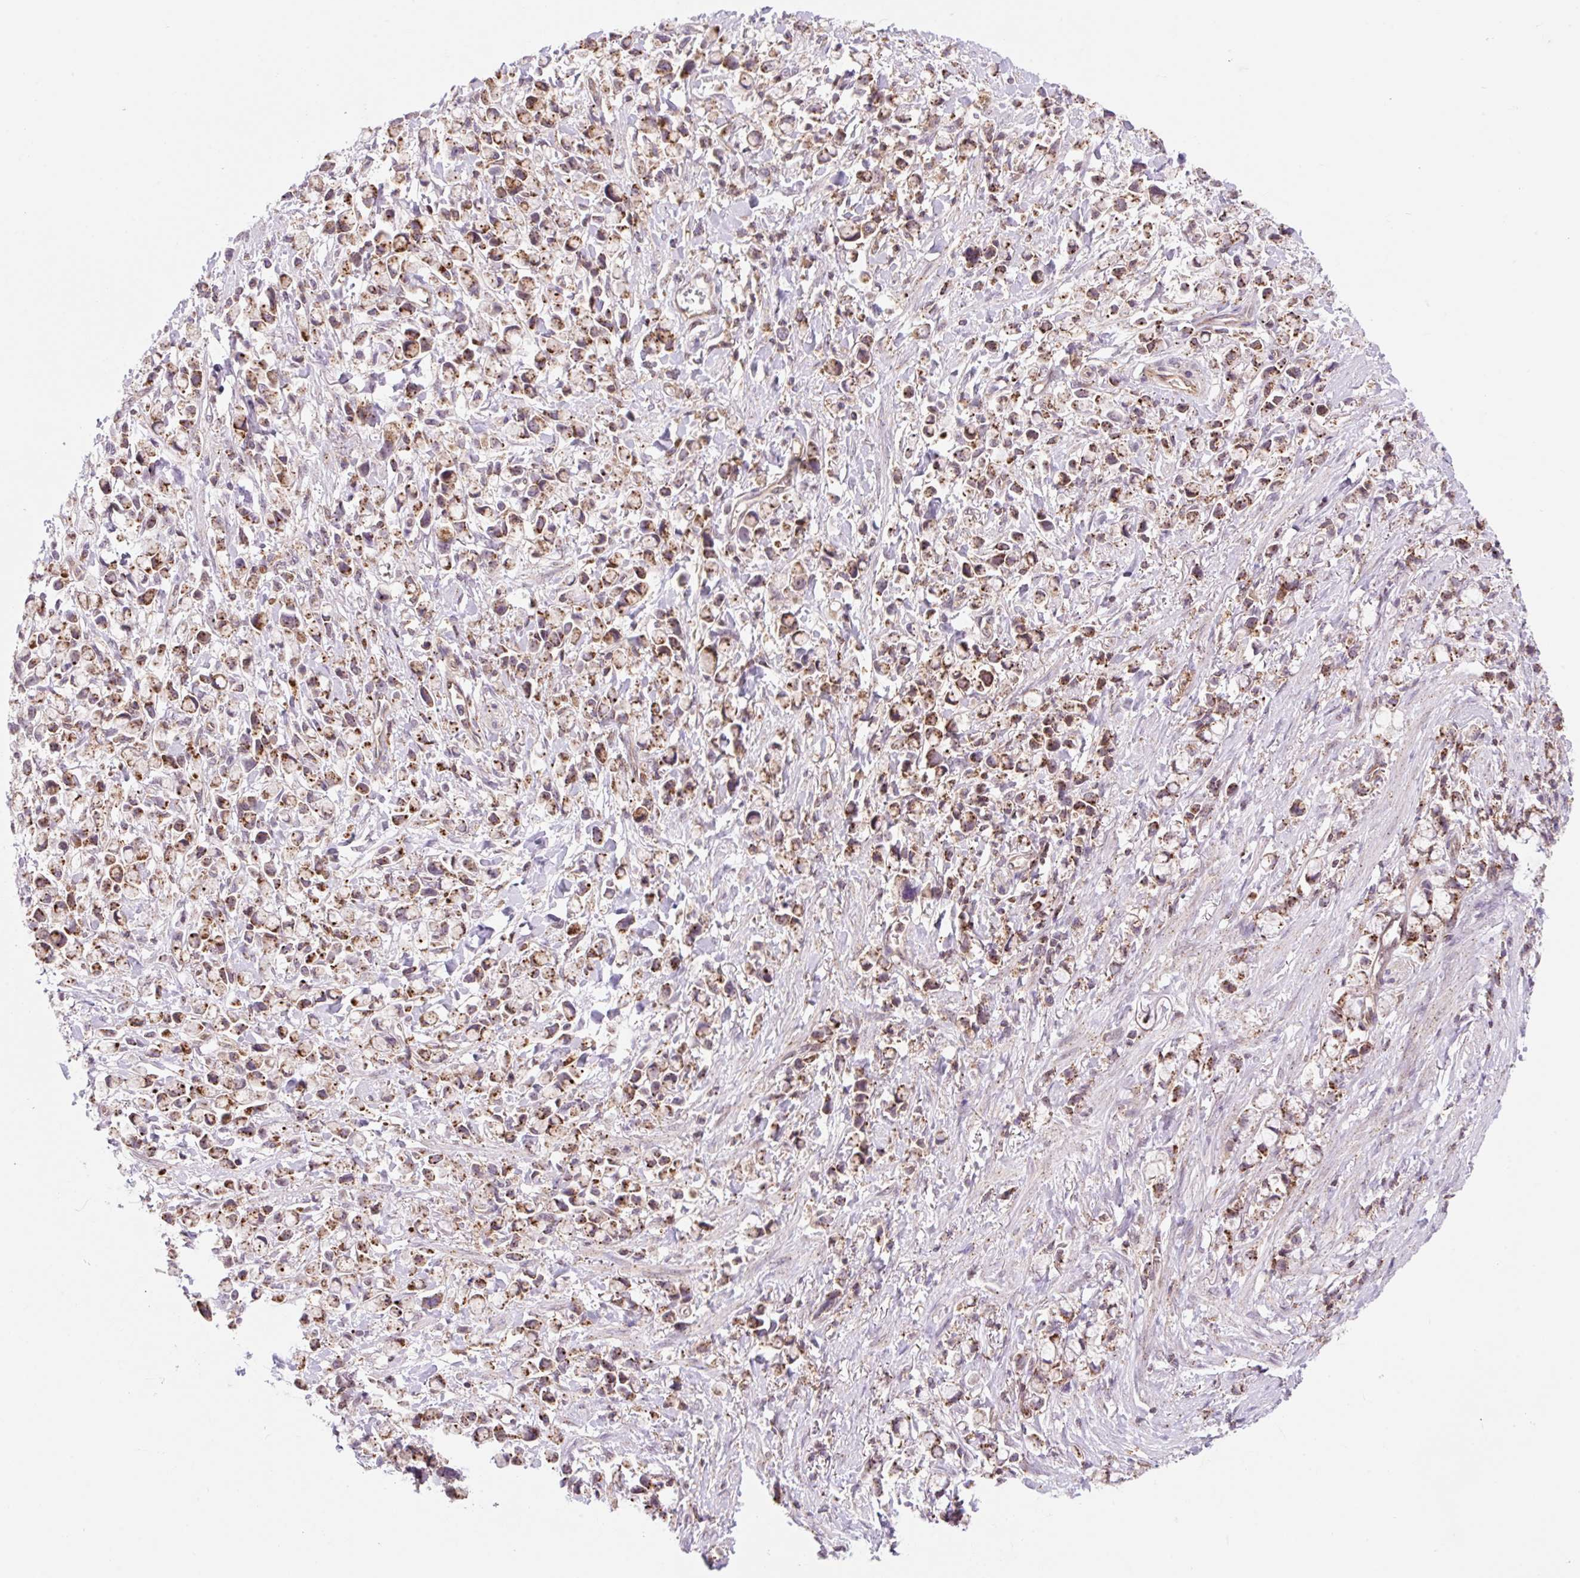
{"staining": {"intensity": "moderate", "quantity": ">75%", "location": "cytoplasmic/membranous"}, "tissue": "stomach cancer", "cell_type": "Tumor cells", "image_type": "cancer", "snomed": [{"axis": "morphology", "description": "Adenocarcinoma, NOS"}, {"axis": "topography", "description": "Stomach"}], "caption": "Tumor cells show moderate cytoplasmic/membranous positivity in about >75% of cells in stomach cancer.", "gene": "VPS4A", "patient": {"sex": "female", "age": 81}}